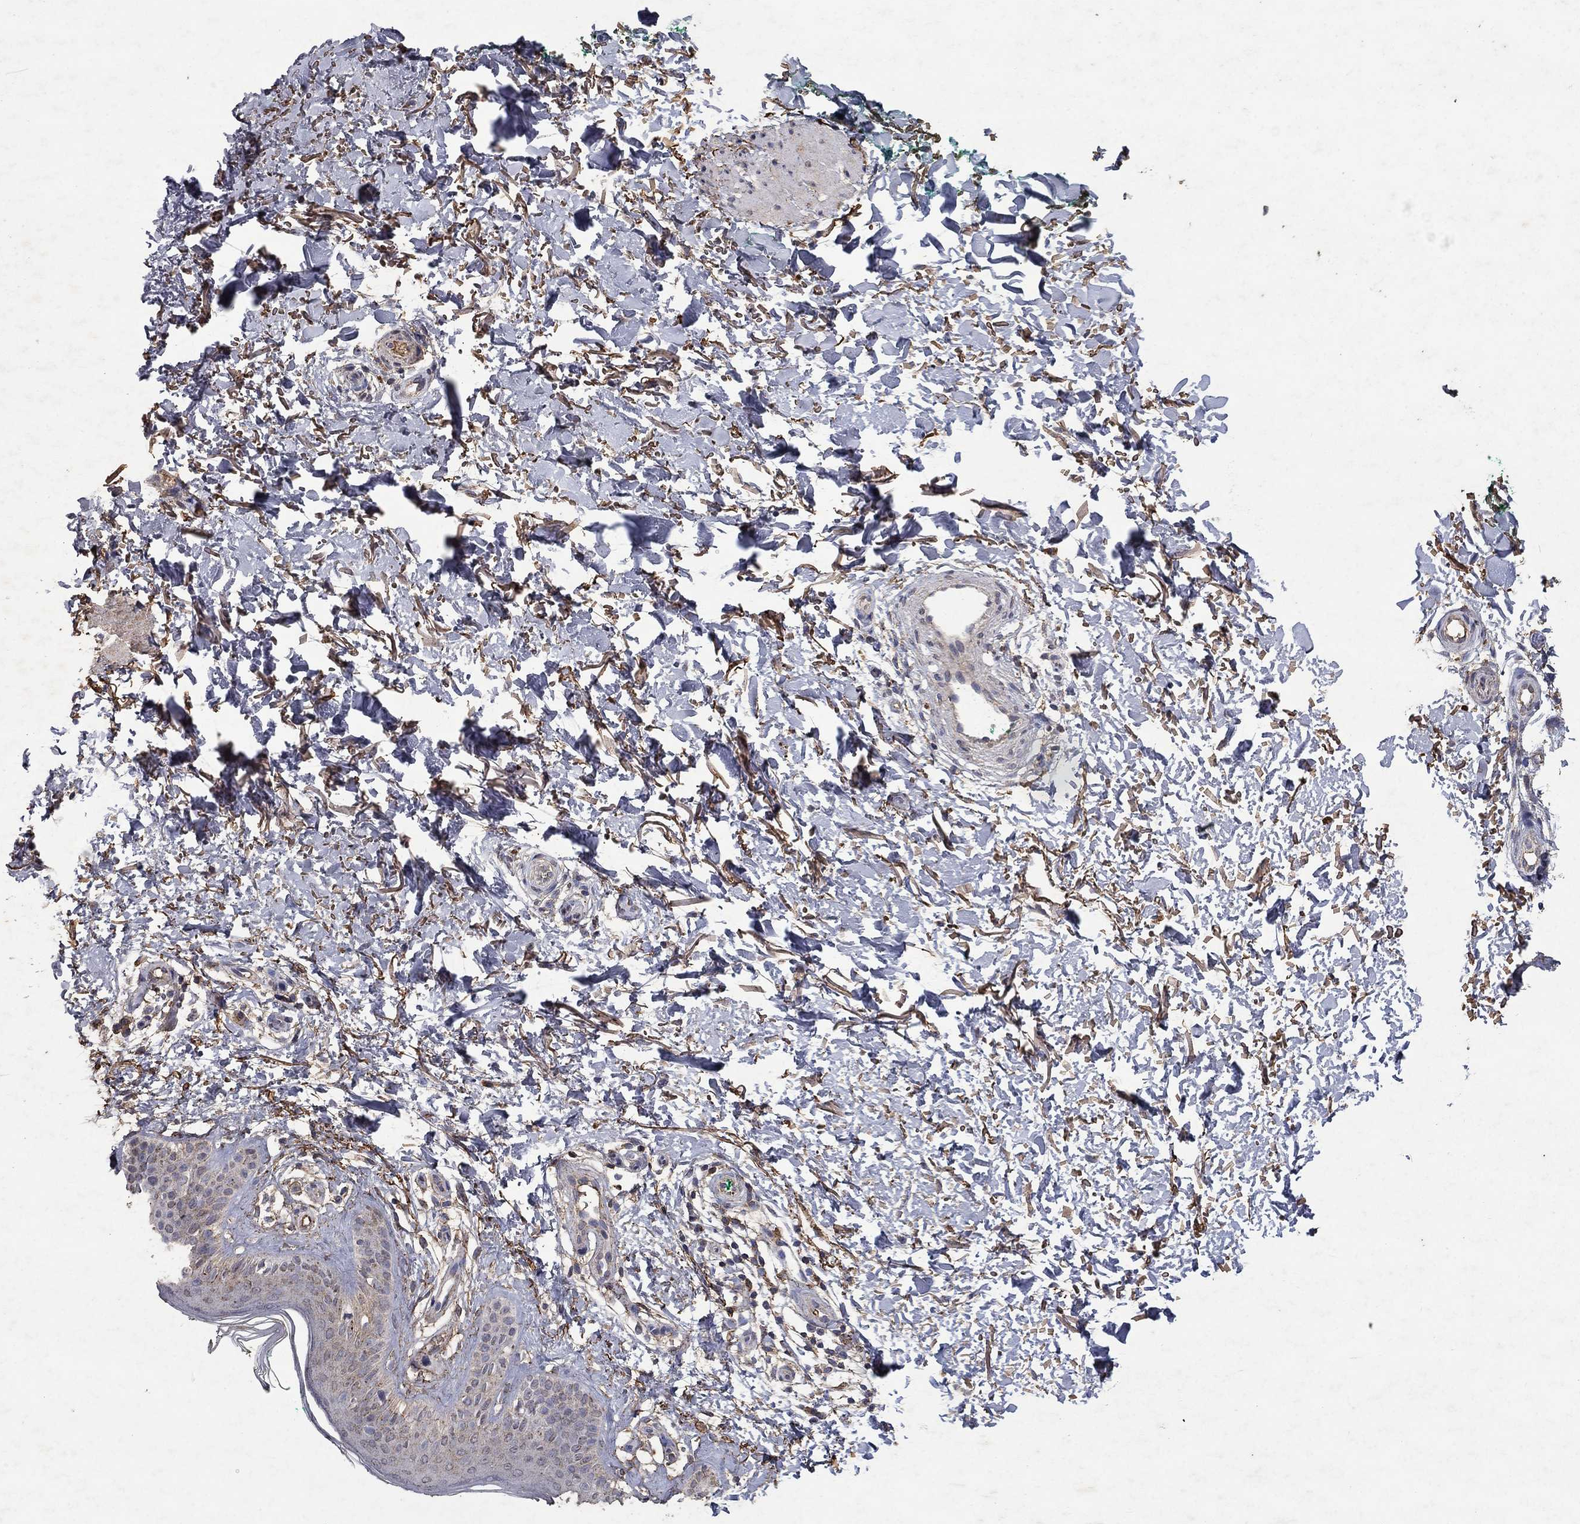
{"staining": {"intensity": "moderate", "quantity": "25%-75%", "location": "cytoplasmic/membranous"}, "tissue": "skin", "cell_type": "Fibroblasts", "image_type": "normal", "snomed": [{"axis": "morphology", "description": "Normal tissue, NOS"}, {"axis": "morphology", "description": "Inflammation, NOS"}, {"axis": "morphology", "description": "Fibrosis, NOS"}, {"axis": "topography", "description": "Skin"}], "caption": "Protein staining reveals moderate cytoplasmic/membranous positivity in approximately 25%-75% of fibroblasts in benign skin.", "gene": "CD24", "patient": {"sex": "male", "age": 71}}